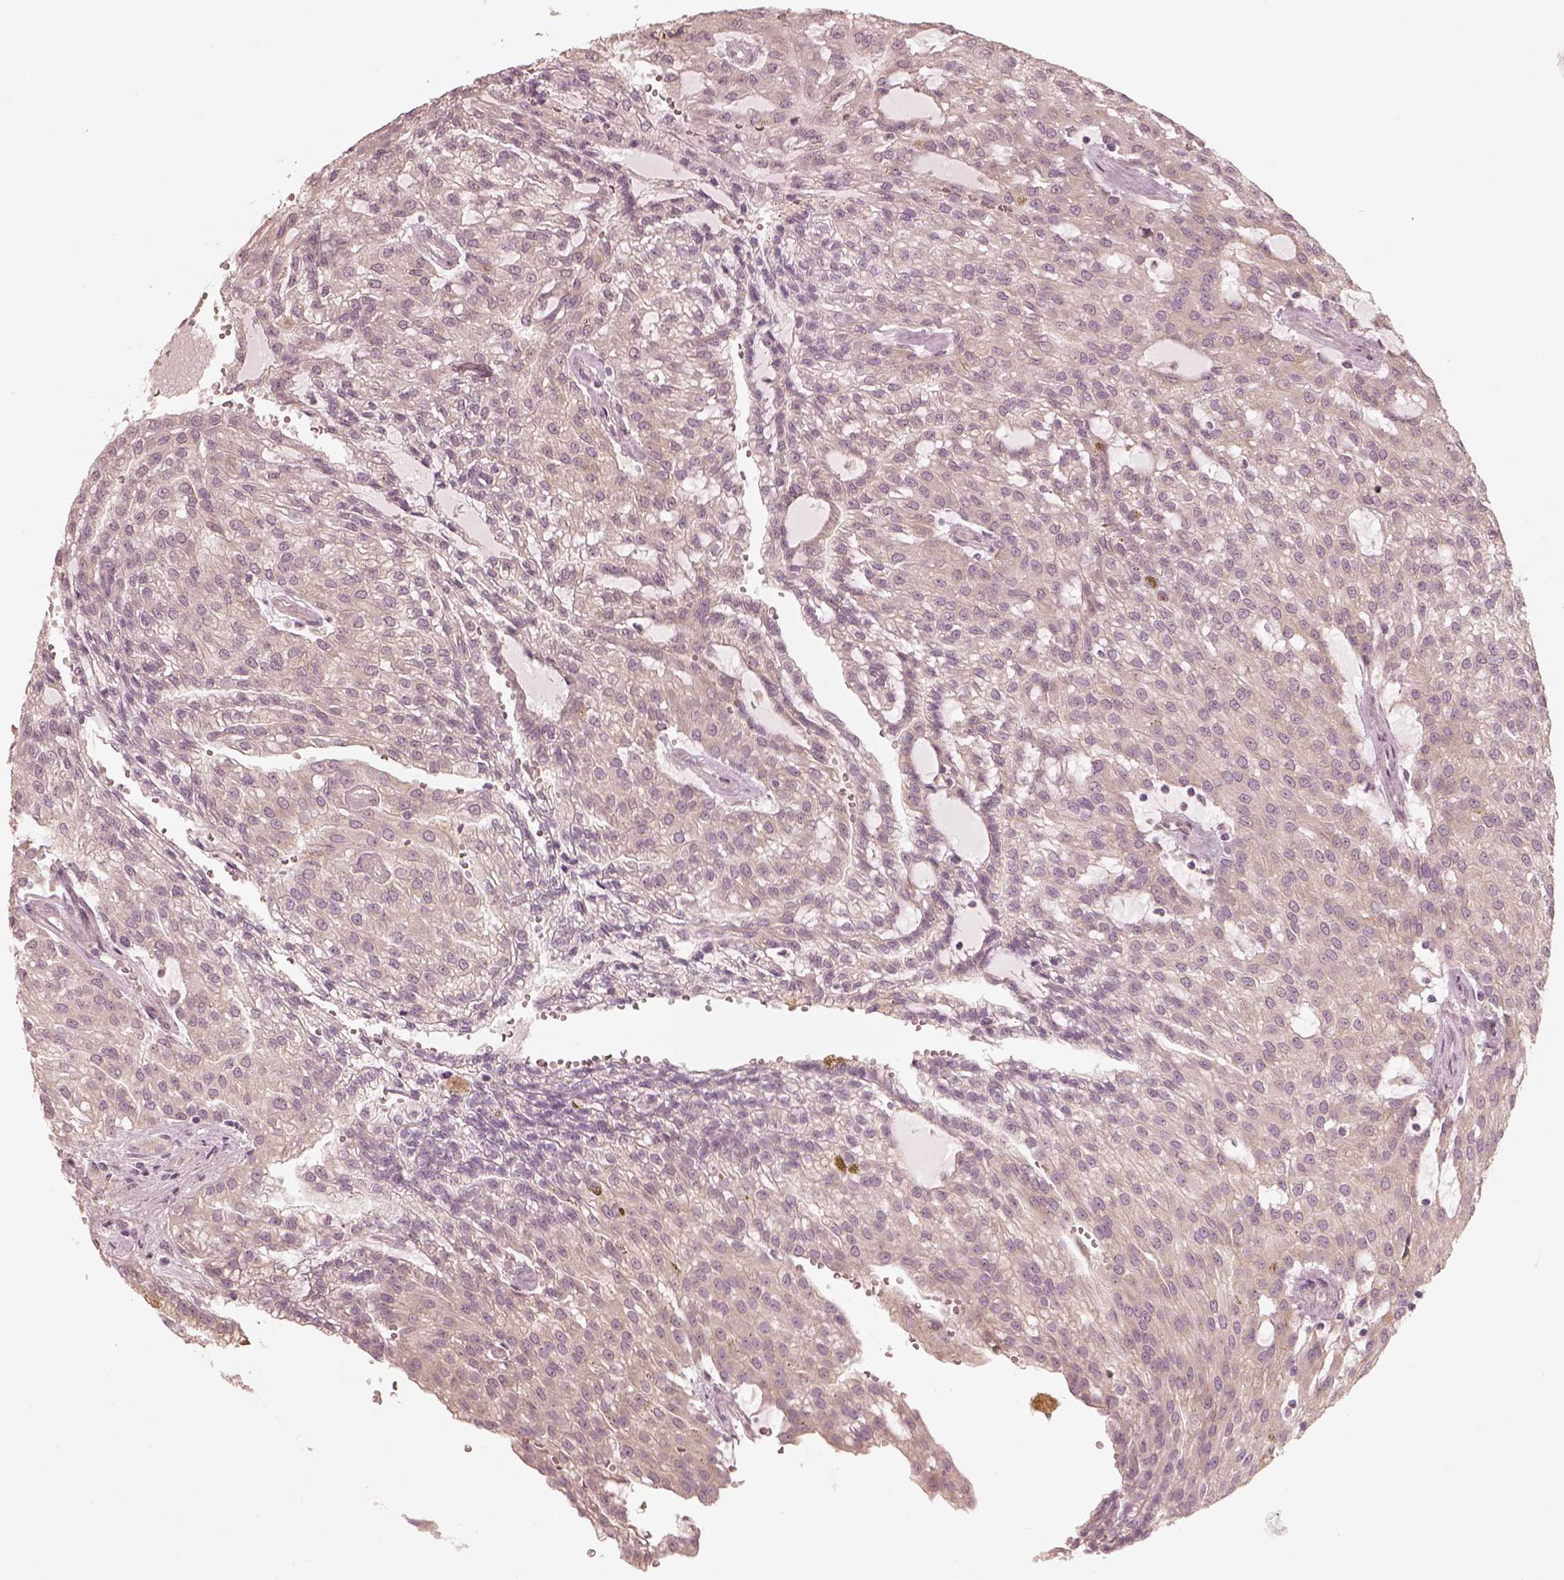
{"staining": {"intensity": "negative", "quantity": "none", "location": "none"}, "tissue": "renal cancer", "cell_type": "Tumor cells", "image_type": "cancer", "snomed": [{"axis": "morphology", "description": "Adenocarcinoma, NOS"}, {"axis": "topography", "description": "Kidney"}], "caption": "High magnification brightfield microscopy of renal cancer (adenocarcinoma) stained with DAB (3,3'-diaminobenzidine) (brown) and counterstained with hematoxylin (blue): tumor cells show no significant expression. (DAB IHC, high magnification).", "gene": "RAB3C", "patient": {"sex": "male", "age": 63}}